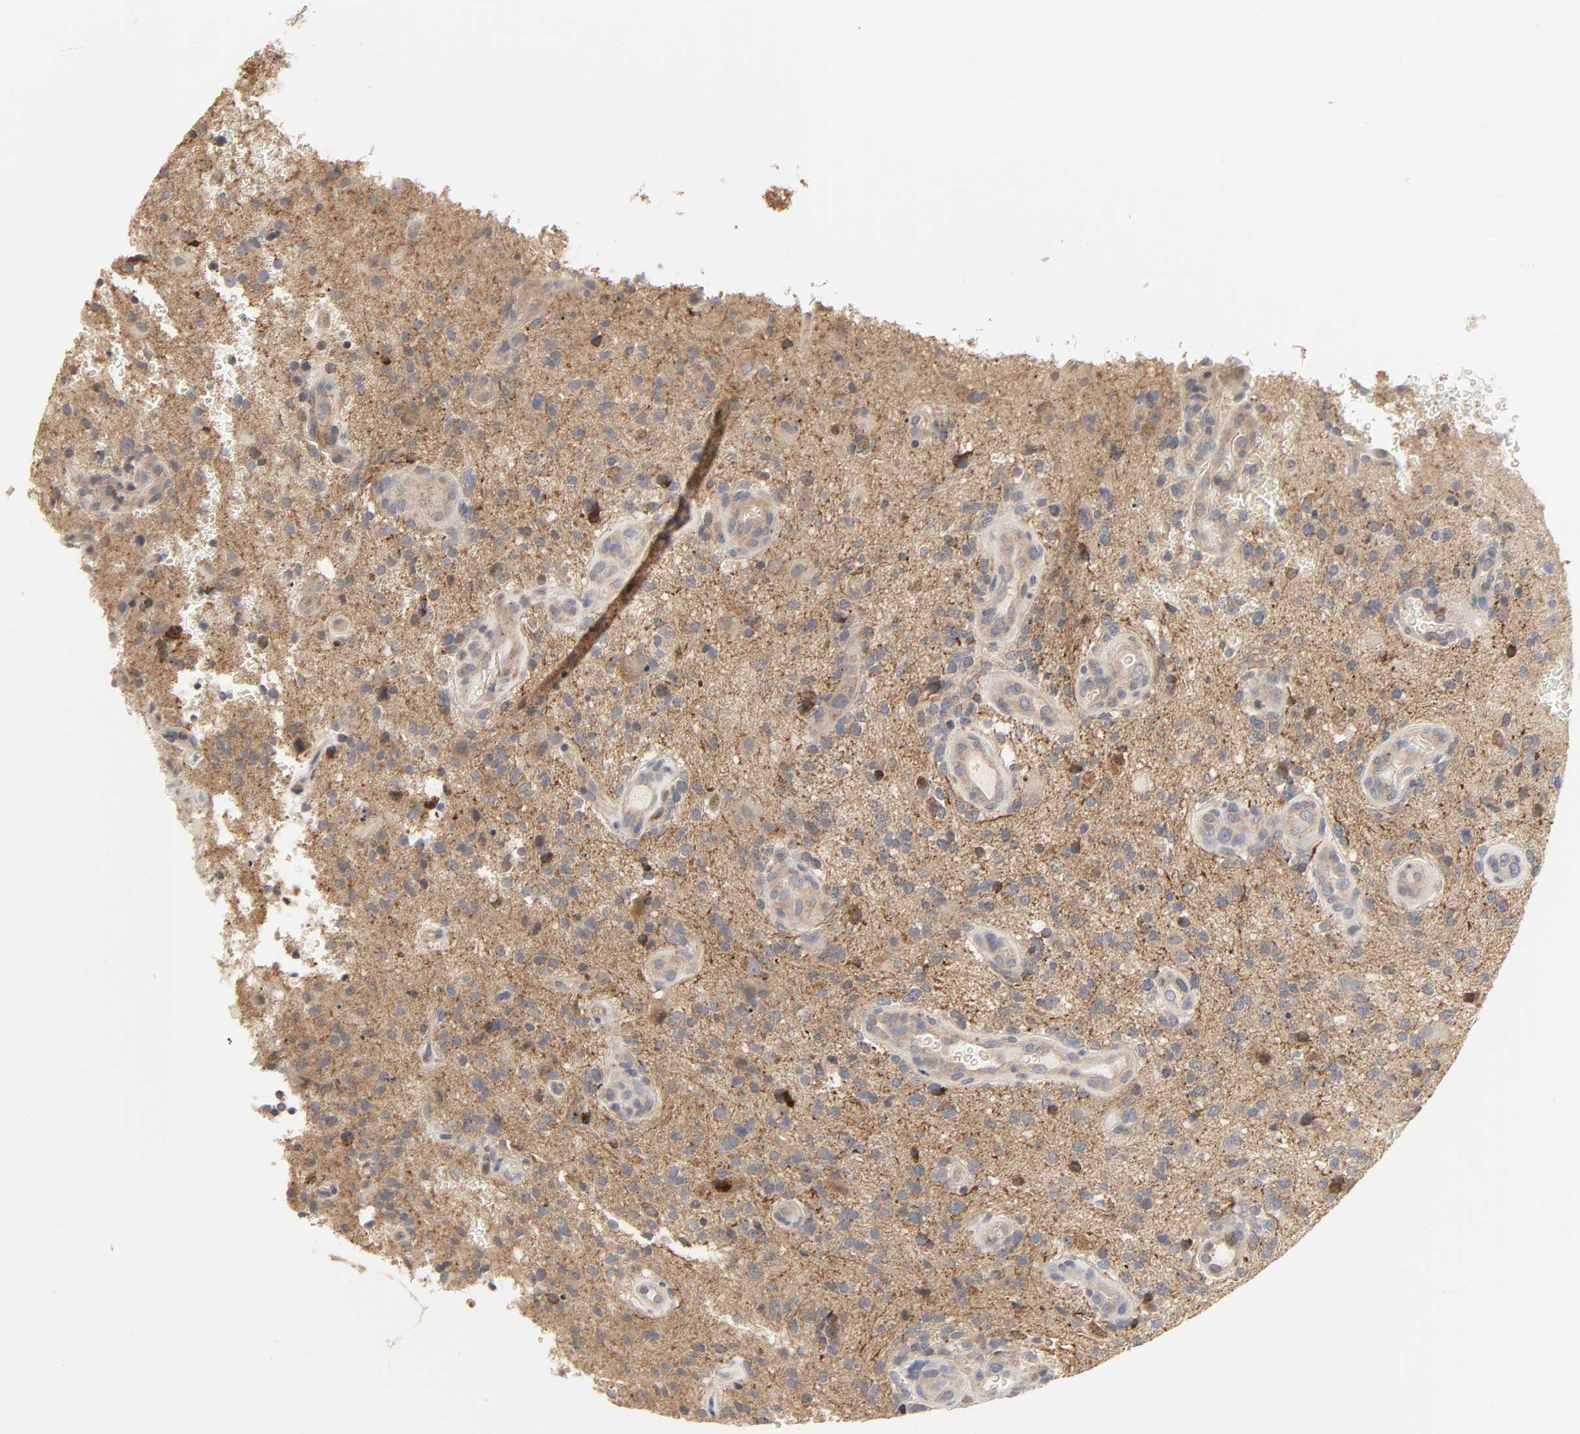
{"staining": {"intensity": "weak", "quantity": ">75%", "location": "cytoplasmic/membranous"}, "tissue": "glioma", "cell_type": "Tumor cells", "image_type": "cancer", "snomed": [{"axis": "morphology", "description": "Normal tissue, NOS"}, {"axis": "morphology", "description": "Glioma, malignant, High grade"}, {"axis": "topography", "description": "Cerebral cortex"}], "caption": "Immunohistochemistry (IHC) of human glioma reveals low levels of weak cytoplasmic/membranous positivity in about >75% of tumor cells.", "gene": "CLEC4E", "patient": {"sex": "male", "age": 75}}